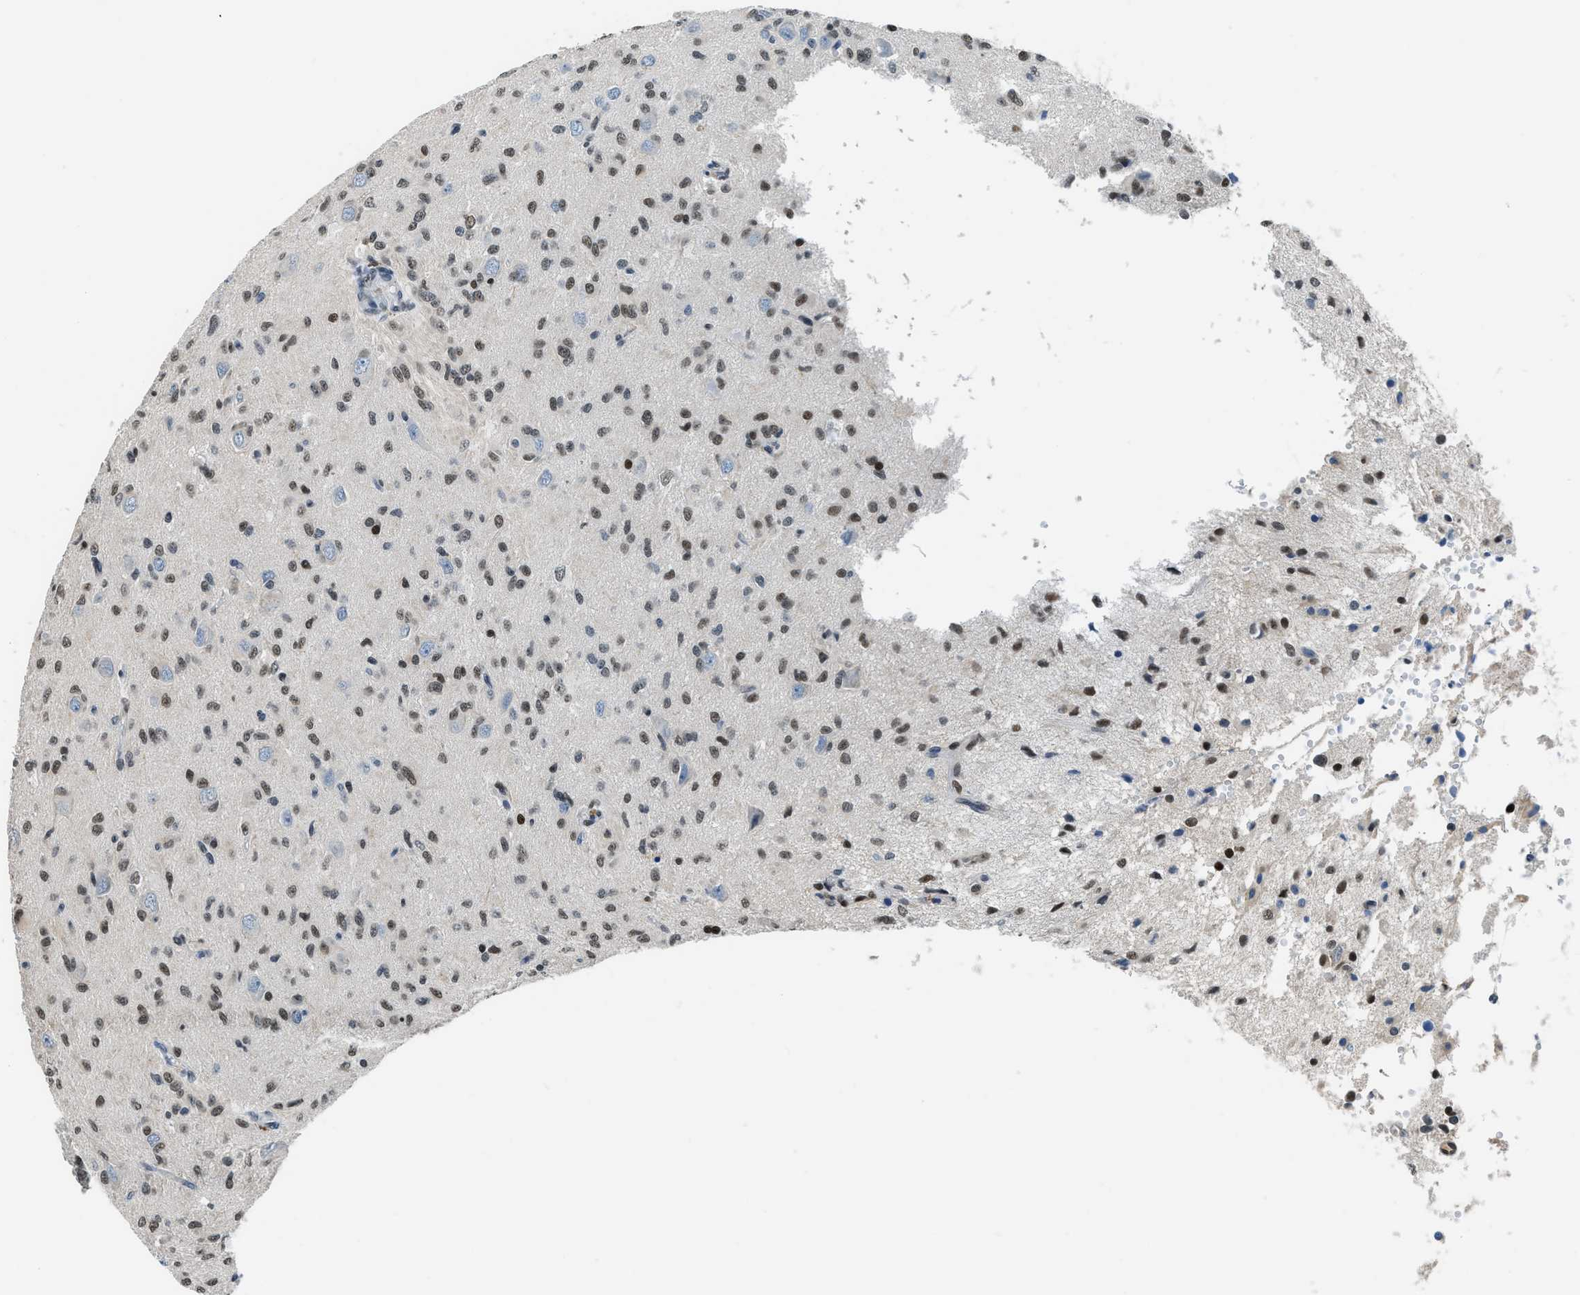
{"staining": {"intensity": "moderate", "quantity": ">75%", "location": "nuclear"}, "tissue": "glioma", "cell_type": "Tumor cells", "image_type": "cancer", "snomed": [{"axis": "morphology", "description": "Glioma, malignant, High grade"}, {"axis": "topography", "description": "Brain"}], "caption": "Glioma stained for a protein (brown) shows moderate nuclear positive positivity in about >75% of tumor cells.", "gene": "ALX1", "patient": {"sex": "female", "age": 59}}